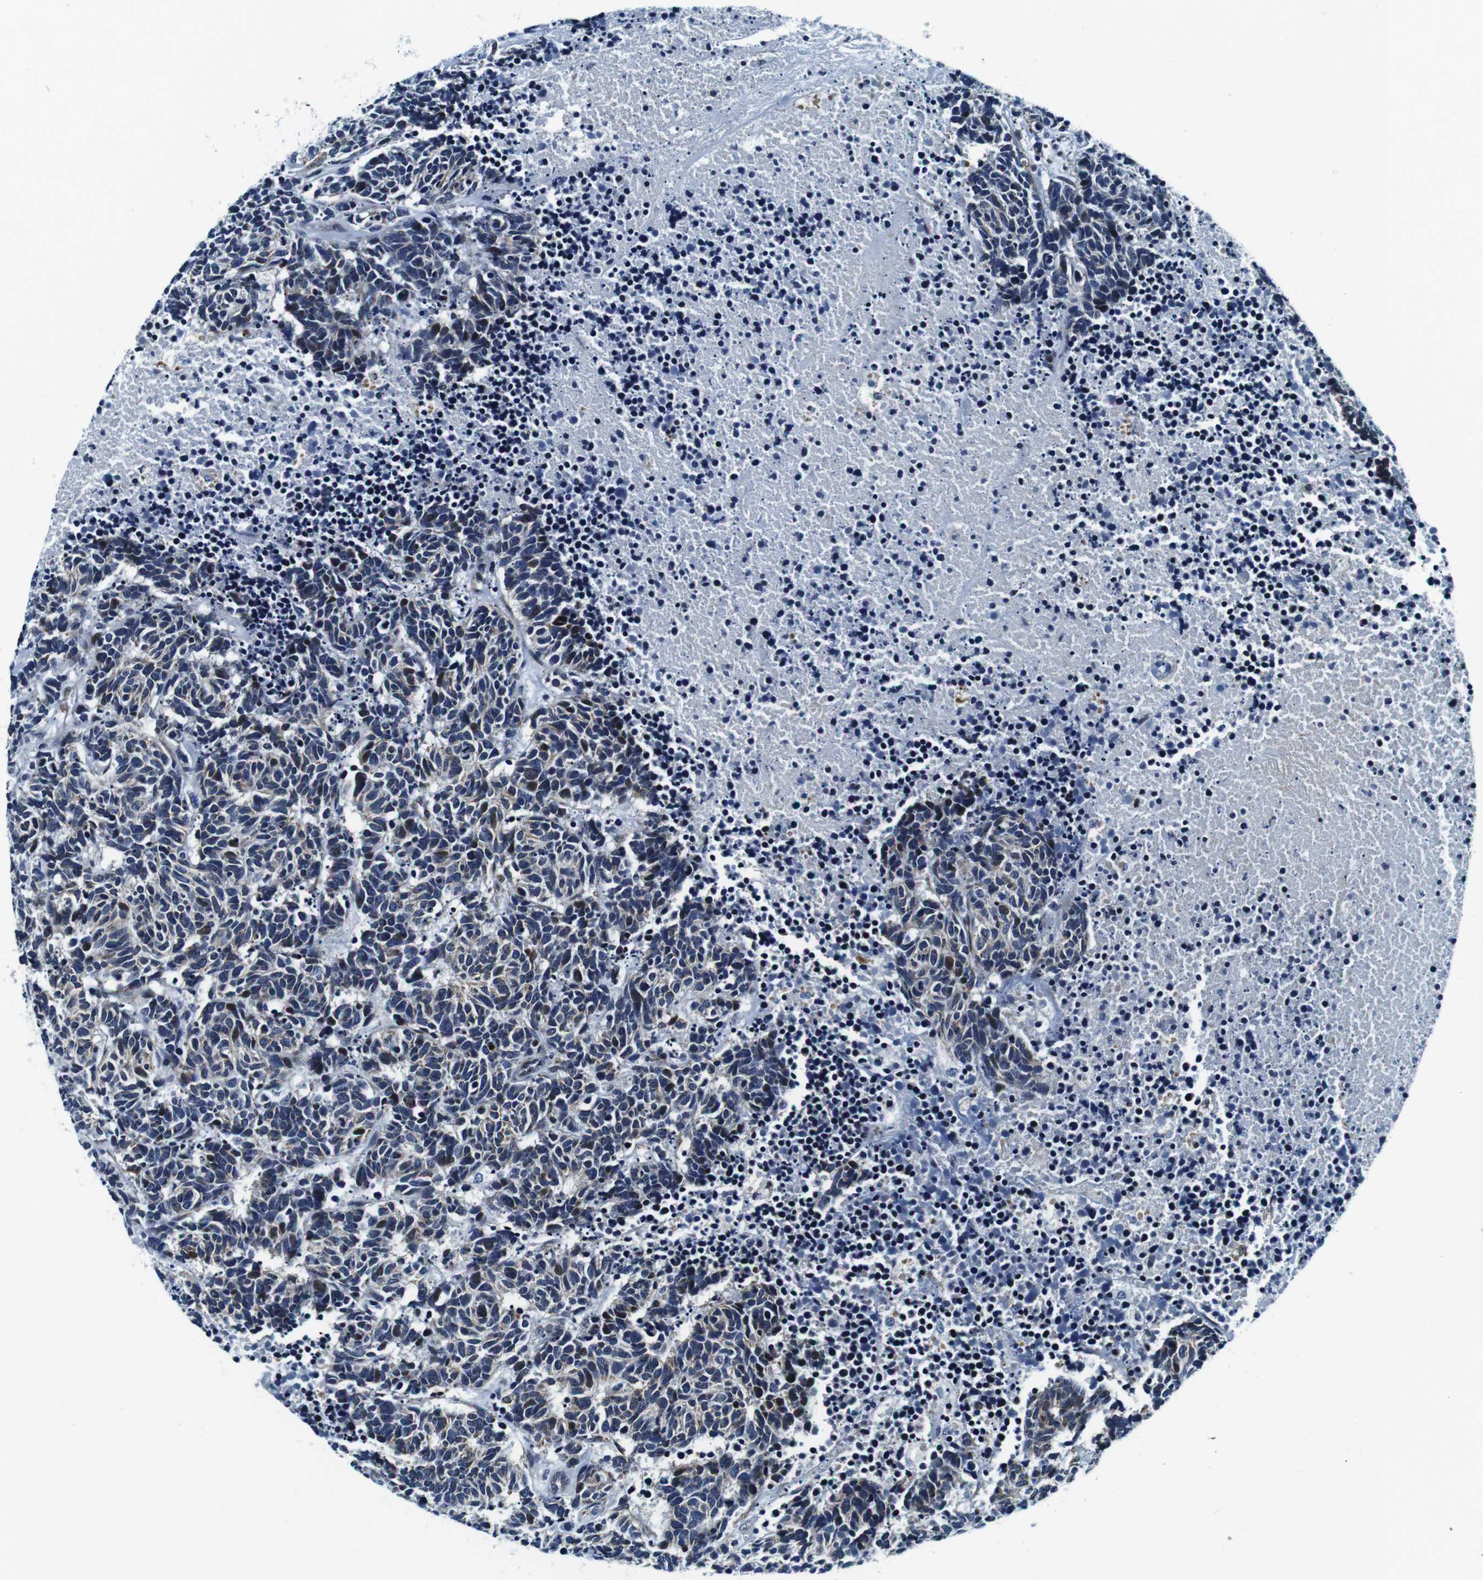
{"staining": {"intensity": "moderate", "quantity": "<25%", "location": "cytoplasmic/membranous"}, "tissue": "carcinoid", "cell_type": "Tumor cells", "image_type": "cancer", "snomed": [{"axis": "morphology", "description": "Carcinoma, NOS"}, {"axis": "morphology", "description": "Carcinoid, malignant, NOS"}, {"axis": "topography", "description": "Urinary bladder"}], "caption": "Immunohistochemical staining of malignant carcinoid exhibits moderate cytoplasmic/membranous protein positivity in about <25% of tumor cells. The staining was performed using DAB, with brown indicating positive protein expression. Nuclei are stained blue with hematoxylin.", "gene": "FAR2", "patient": {"sex": "male", "age": 57}}